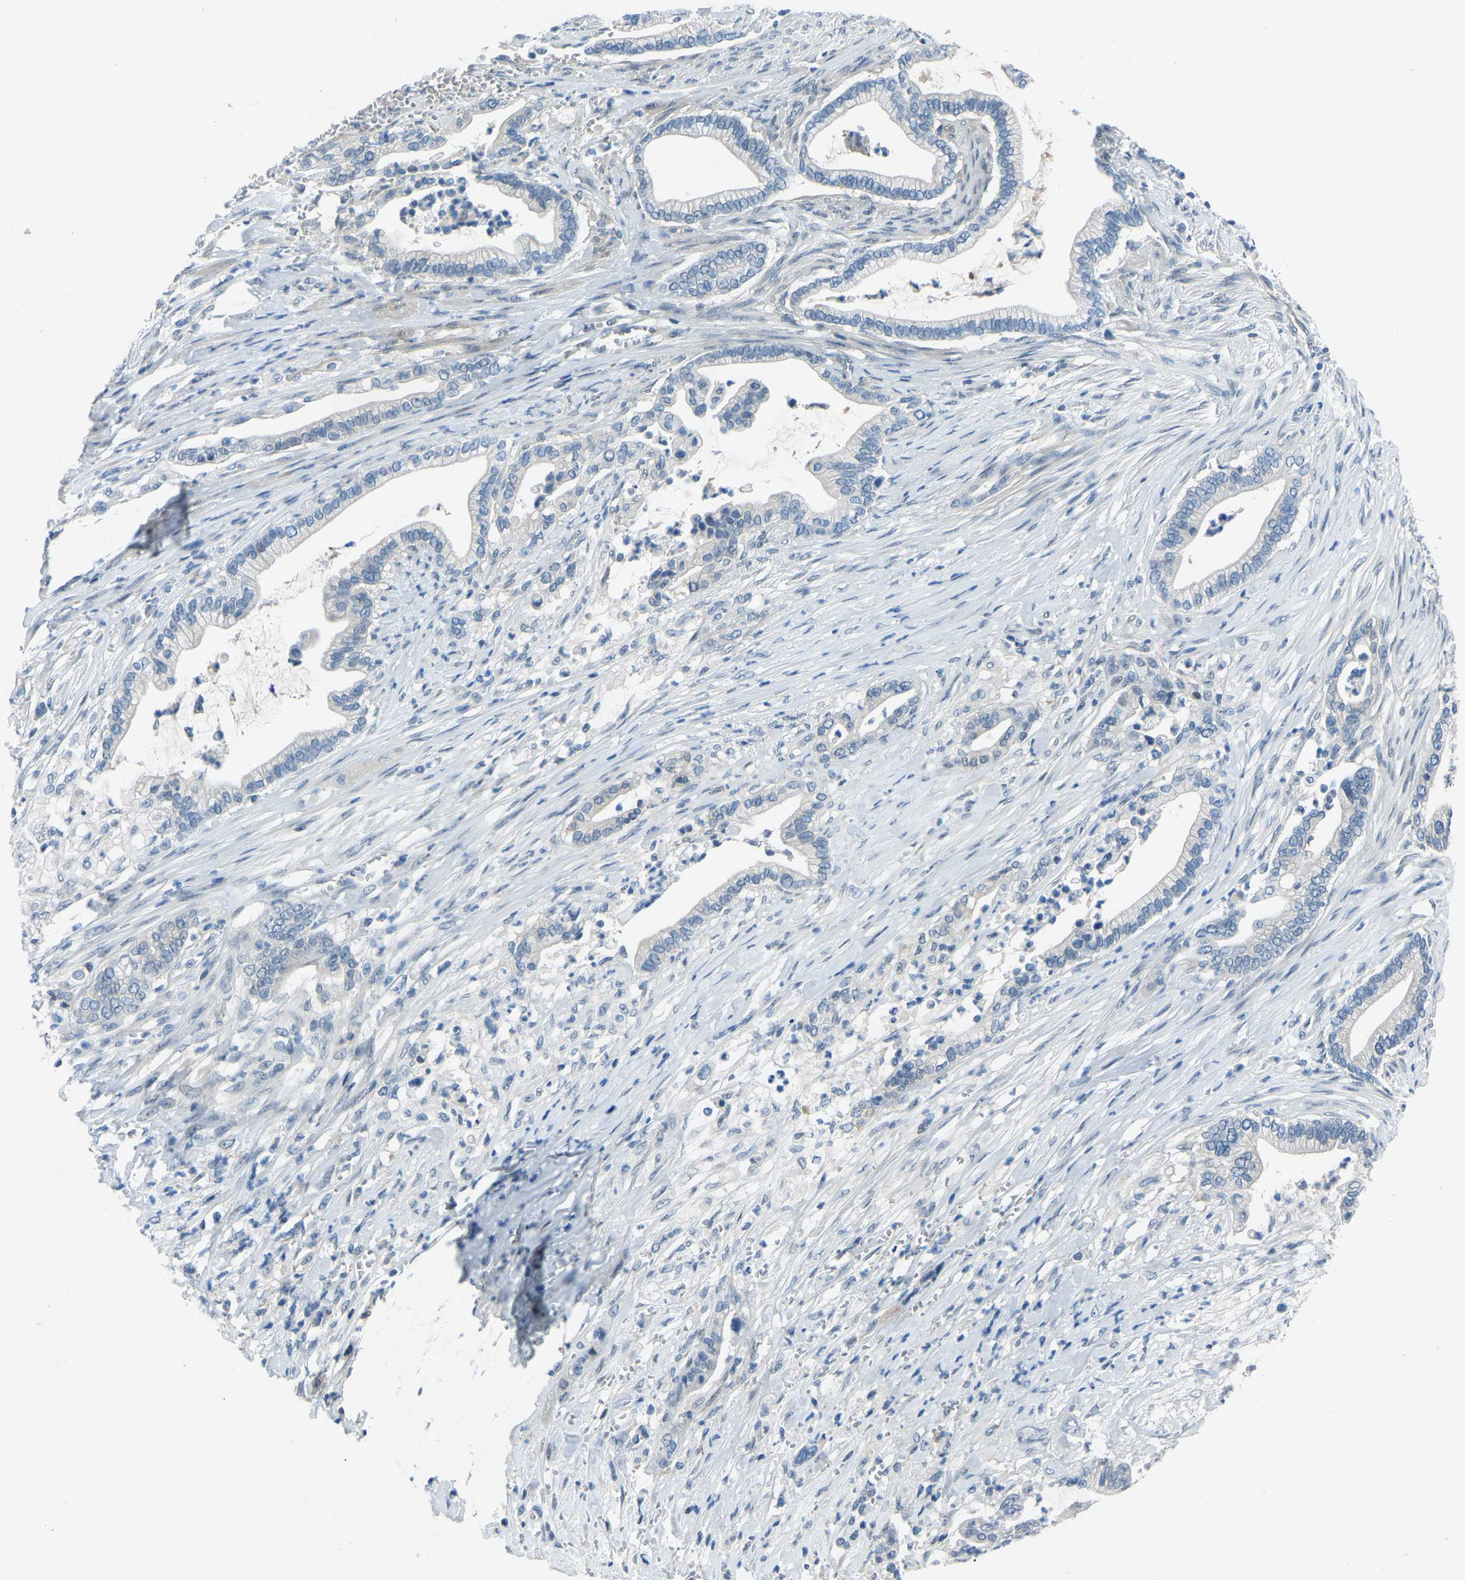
{"staining": {"intensity": "negative", "quantity": "none", "location": "none"}, "tissue": "pancreatic cancer", "cell_type": "Tumor cells", "image_type": "cancer", "snomed": [{"axis": "morphology", "description": "Adenocarcinoma, NOS"}, {"axis": "topography", "description": "Pancreas"}], "caption": "Image shows no significant protein positivity in tumor cells of adenocarcinoma (pancreatic). (DAB (3,3'-diaminobenzidine) IHC with hematoxylin counter stain).", "gene": "XIRP1", "patient": {"sex": "male", "age": 69}}